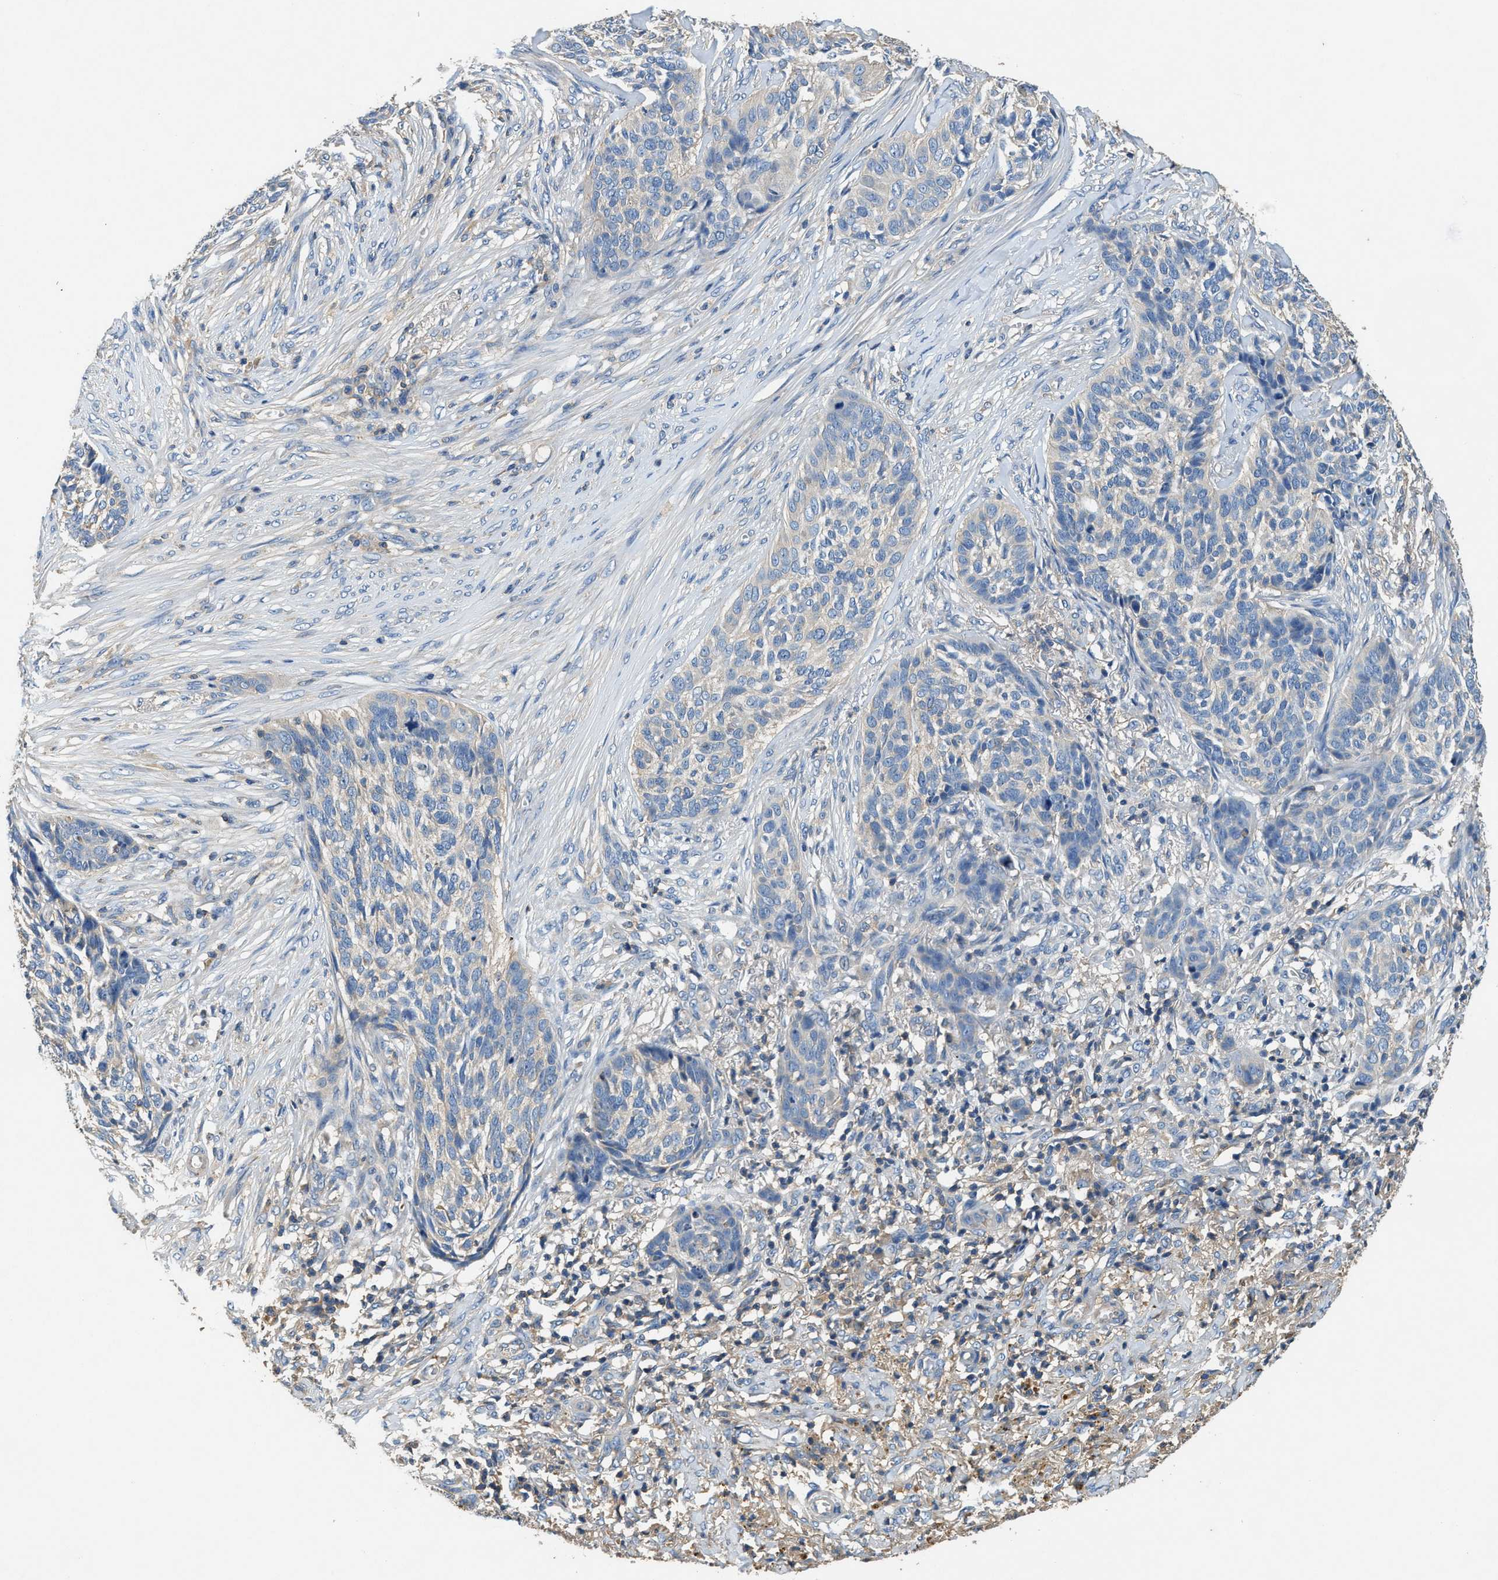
{"staining": {"intensity": "negative", "quantity": "none", "location": "none"}, "tissue": "skin cancer", "cell_type": "Tumor cells", "image_type": "cancer", "snomed": [{"axis": "morphology", "description": "Basal cell carcinoma"}, {"axis": "topography", "description": "Skin"}], "caption": "Histopathology image shows no protein positivity in tumor cells of skin cancer (basal cell carcinoma) tissue.", "gene": "BLOC1S1", "patient": {"sex": "male", "age": 85}}